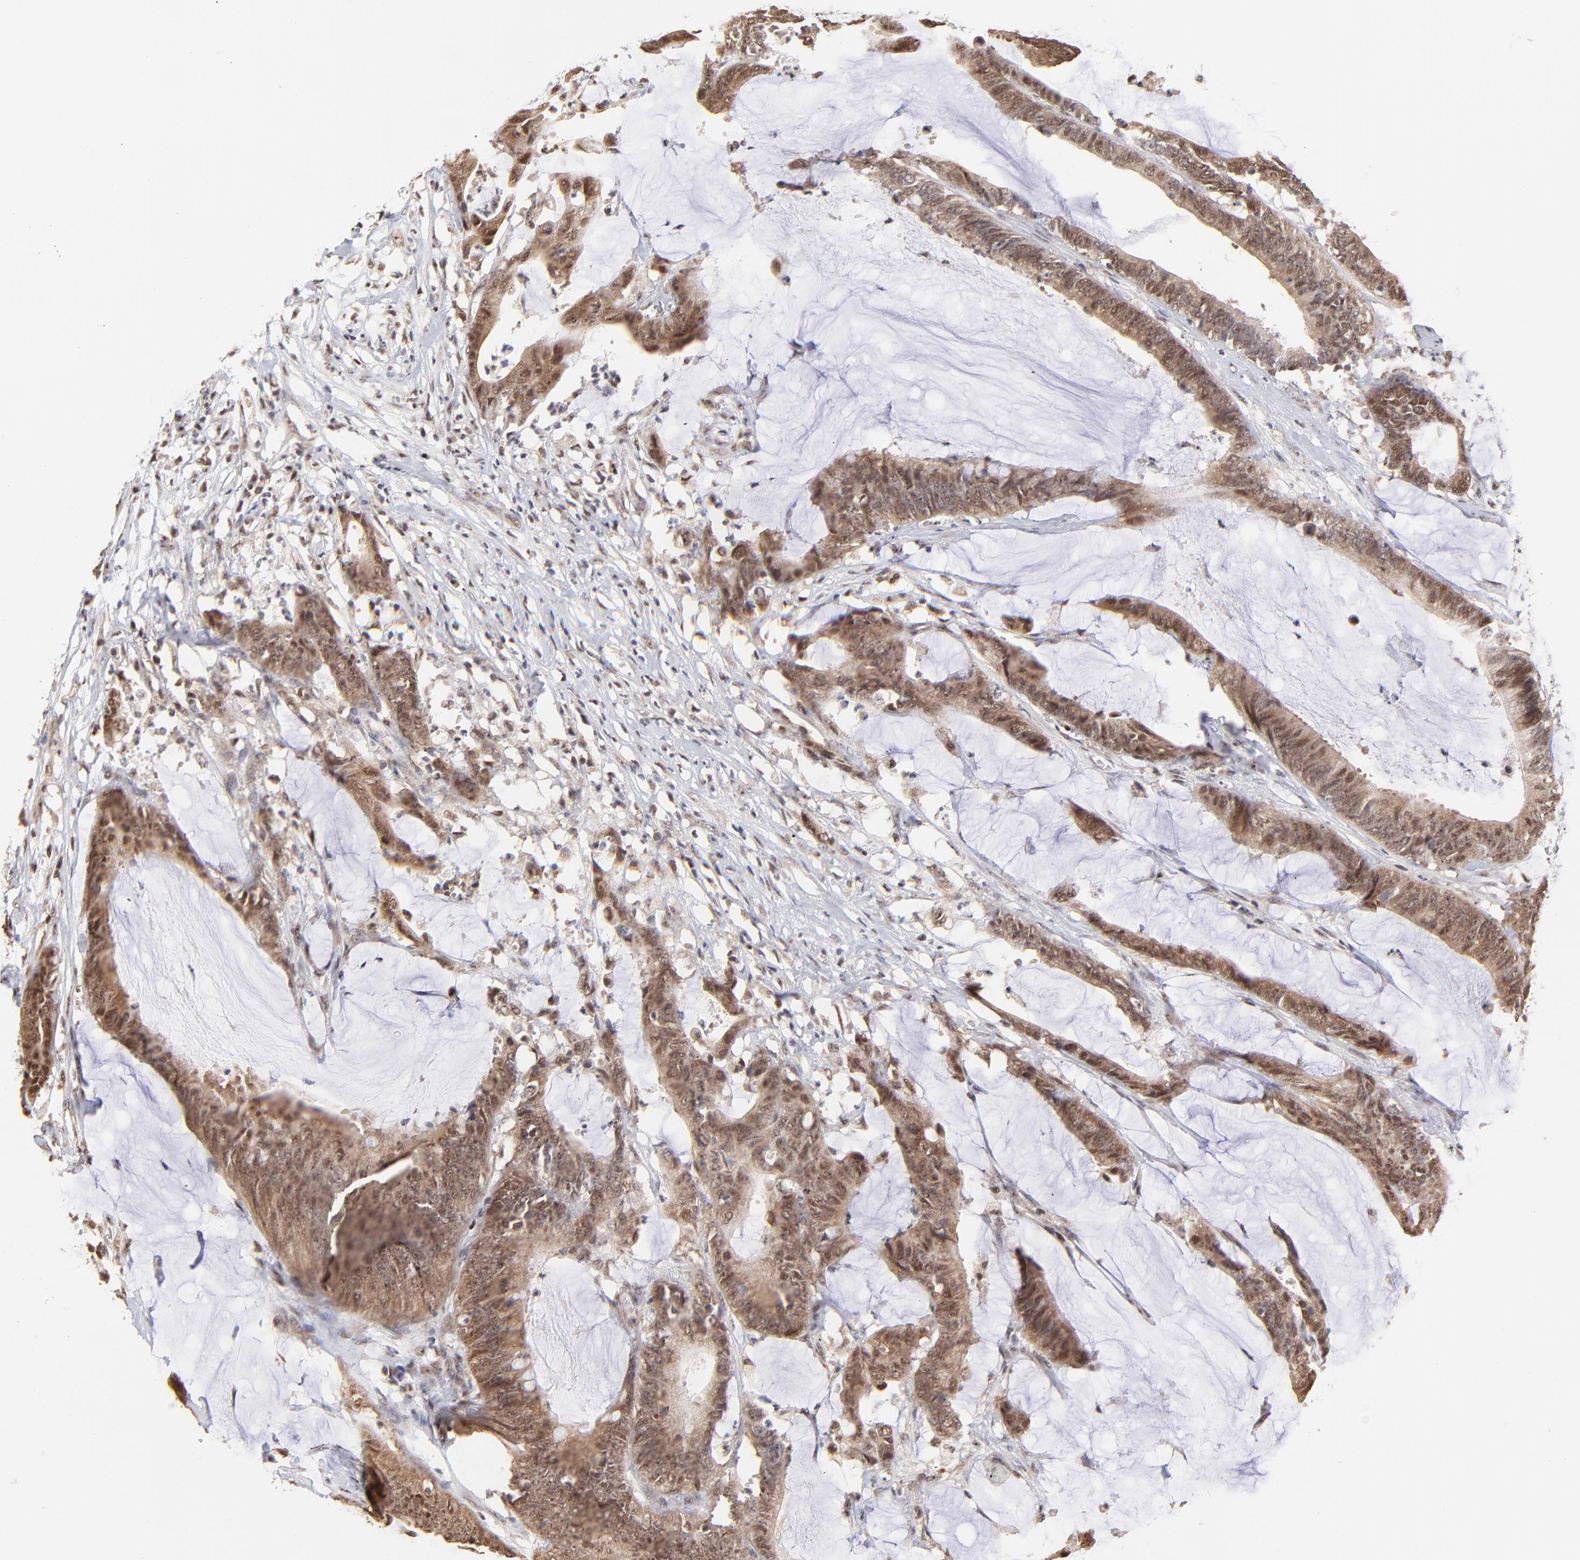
{"staining": {"intensity": "weak", "quantity": ">75%", "location": "cytoplasmic/membranous,nuclear"}, "tissue": "colorectal cancer", "cell_type": "Tumor cells", "image_type": "cancer", "snomed": [{"axis": "morphology", "description": "Adenocarcinoma, NOS"}, {"axis": "topography", "description": "Rectum"}], "caption": "Human colorectal cancer stained with a brown dye shows weak cytoplasmic/membranous and nuclear positive expression in approximately >75% of tumor cells.", "gene": "ZNF670", "patient": {"sex": "female", "age": 66}}